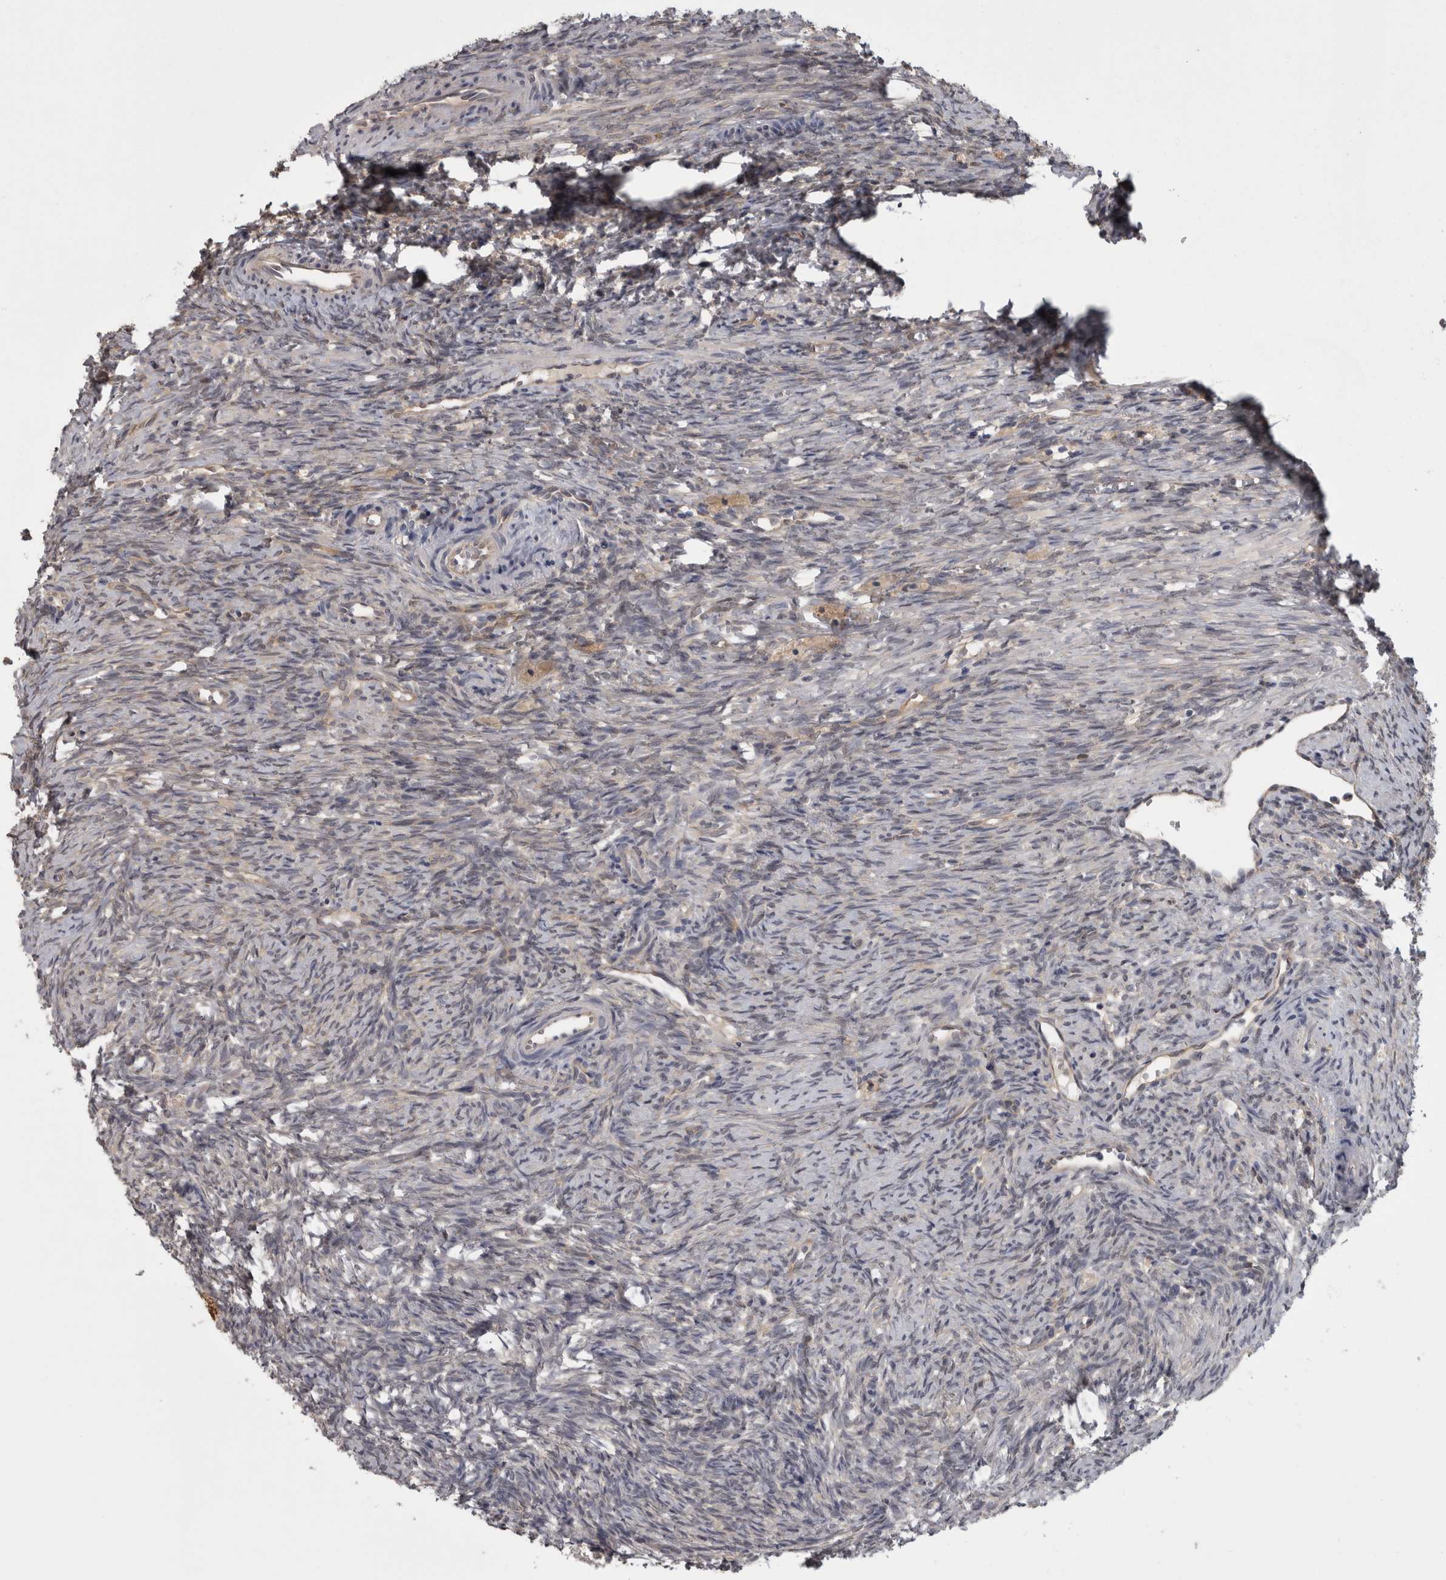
{"staining": {"intensity": "moderate", "quantity": ">75%", "location": "cytoplasmic/membranous"}, "tissue": "ovary", "cell_type": "Follicle cells", "image_type": "normal", "snomed": [{"axis": "morphology", "description": "Normal tissue, NOS"}, {"axis": "topography", "description": "Ovary"}], "caption": "Benign ovary reveals moderate cytoplasmic/membranous expression in approximately >75% of follicle cells.", "gene": "APRT", "patient": {"sex": "female", "age": 41}}